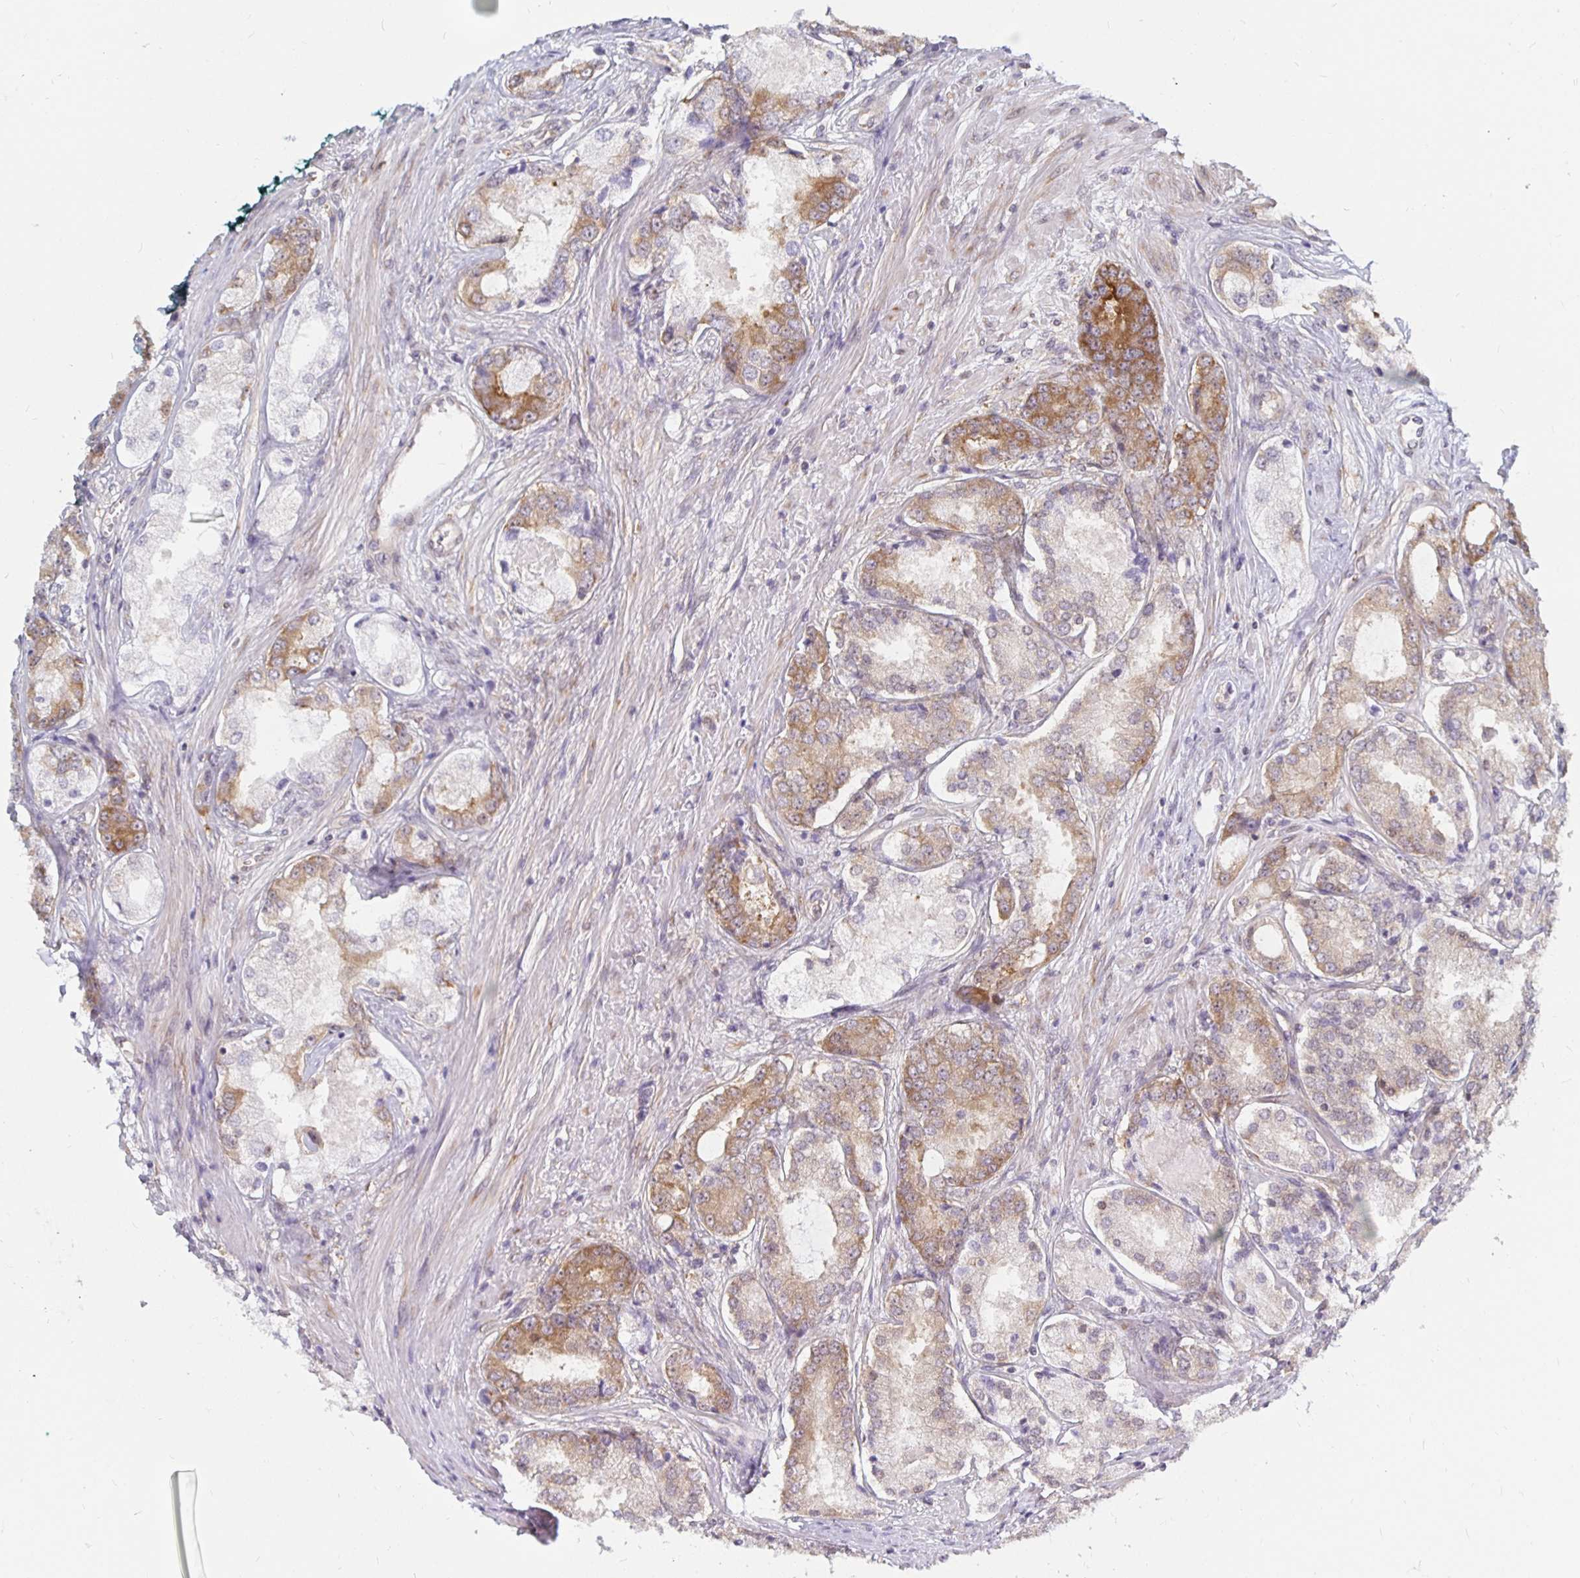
{"staining": {"intensity": "moderate", "quantity": "25%-75%", "location": "cytoplasmic/membranous"}, "tissue": "prostate cancer", "cell_type": "Tumor cells", "image_type": "cancer", "snomed": [{"axis": "morphology", "description": "Adenocarcinoma, Low grade"}, {"axis": "topography", "description": "Prostate"}], "caption": "High-power microscopy captured an immunohistochemistry (IHC) image of prostate cancer, revealing moderate cytoplasmic/membranous staining in about 25%-75% of tumor cells.", "gene": "PDAP1", "patient": {"sex": "male", "age": 68}}